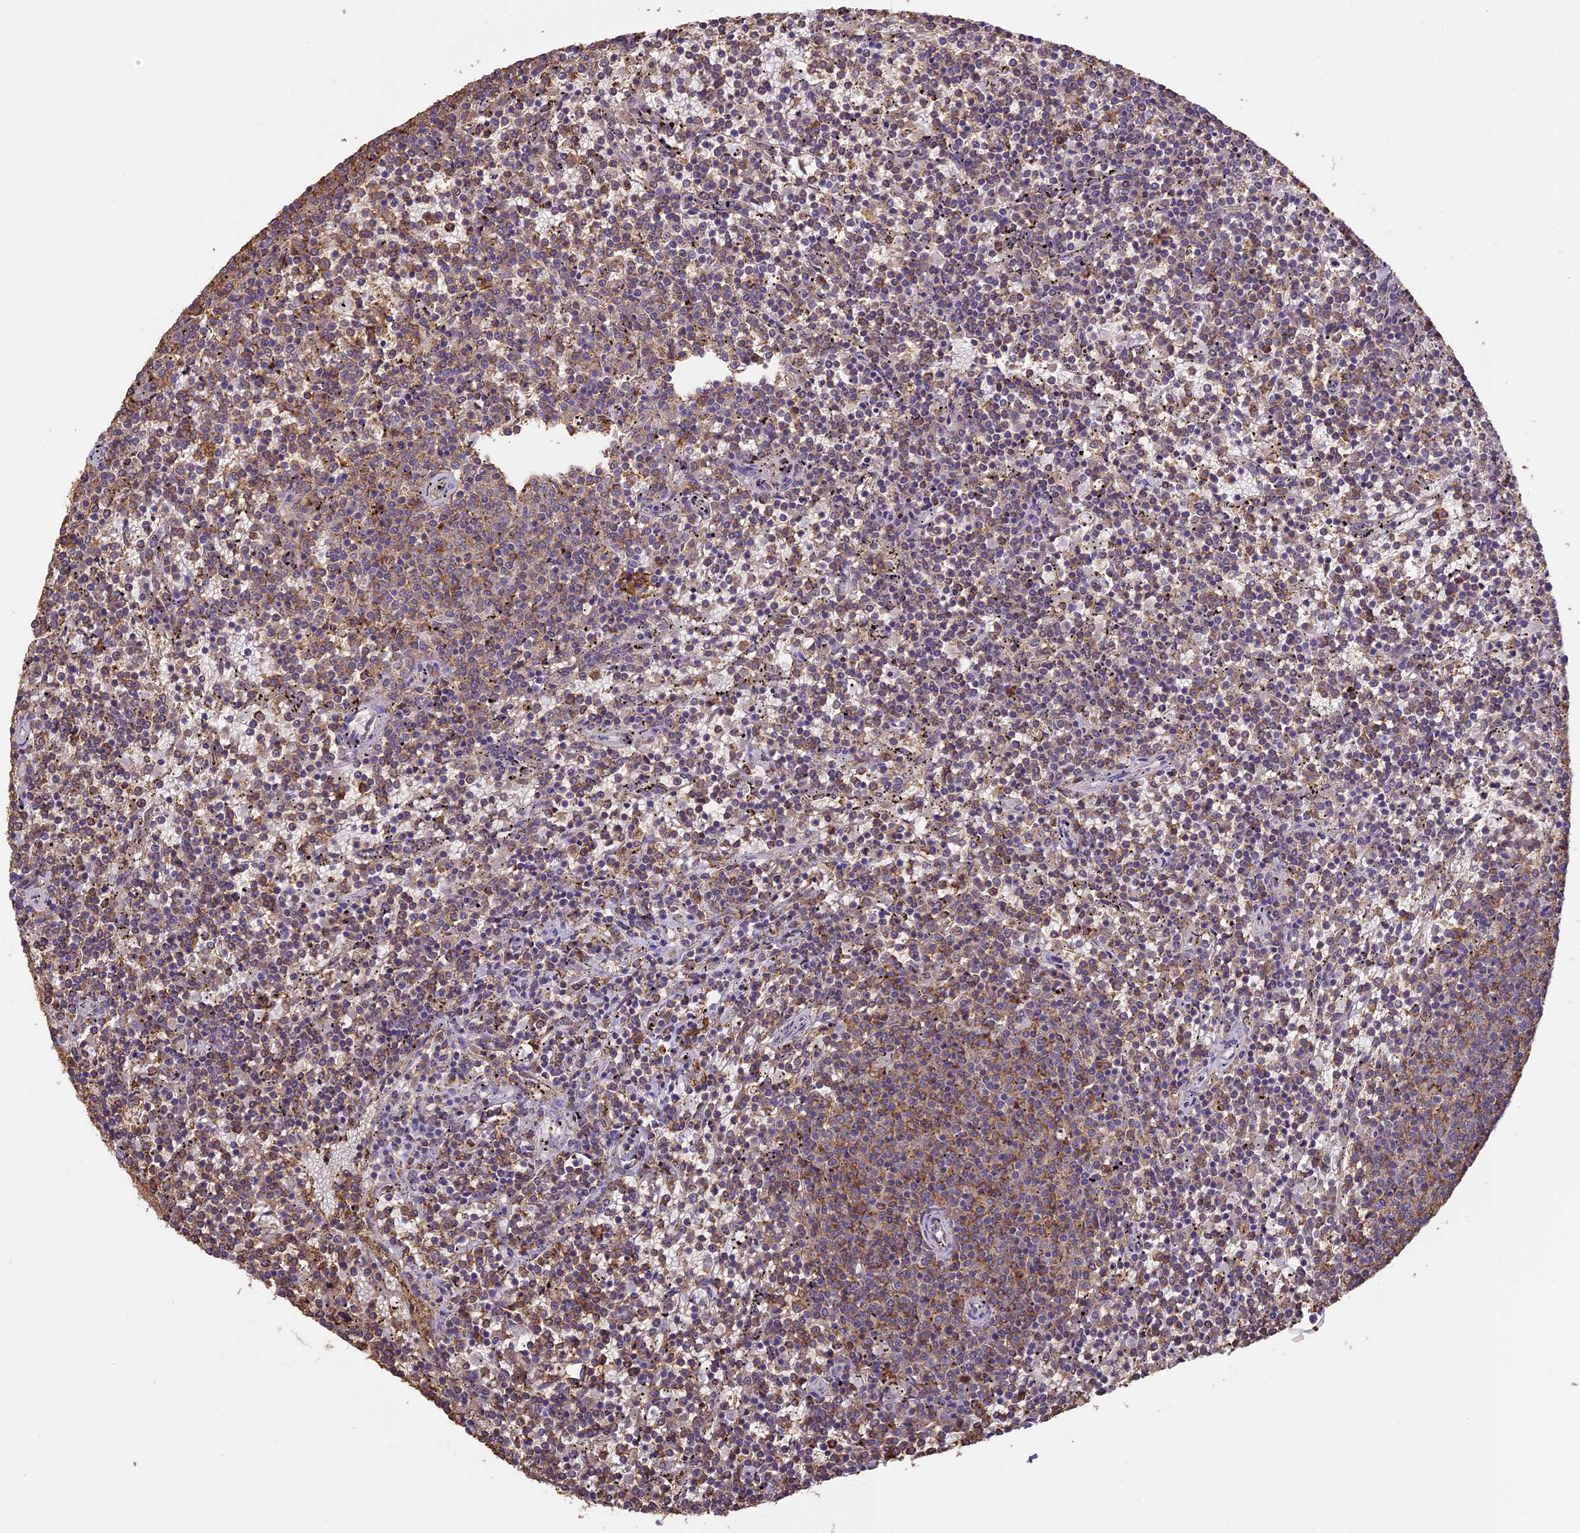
{"staining": {"intensity": "weak", "quantity": "<25%", "location": "cytoplasmic/membranous"}, "tissue": "lymphoma", "cell_type": "Tumor cells", "image_type": "cancer", "snomed": [{"axis": "morphology", "description": "Malignant lymphoma, non-Hodgkin's type, Low grade"}, {"axis": "topography", "description": "Spleen"}], "caption": "Image shows no significant protein staining in tumor cells of lymphoma.", "gene": "ARHGAP19", "patient": {"sex": "female", "age": 50}}